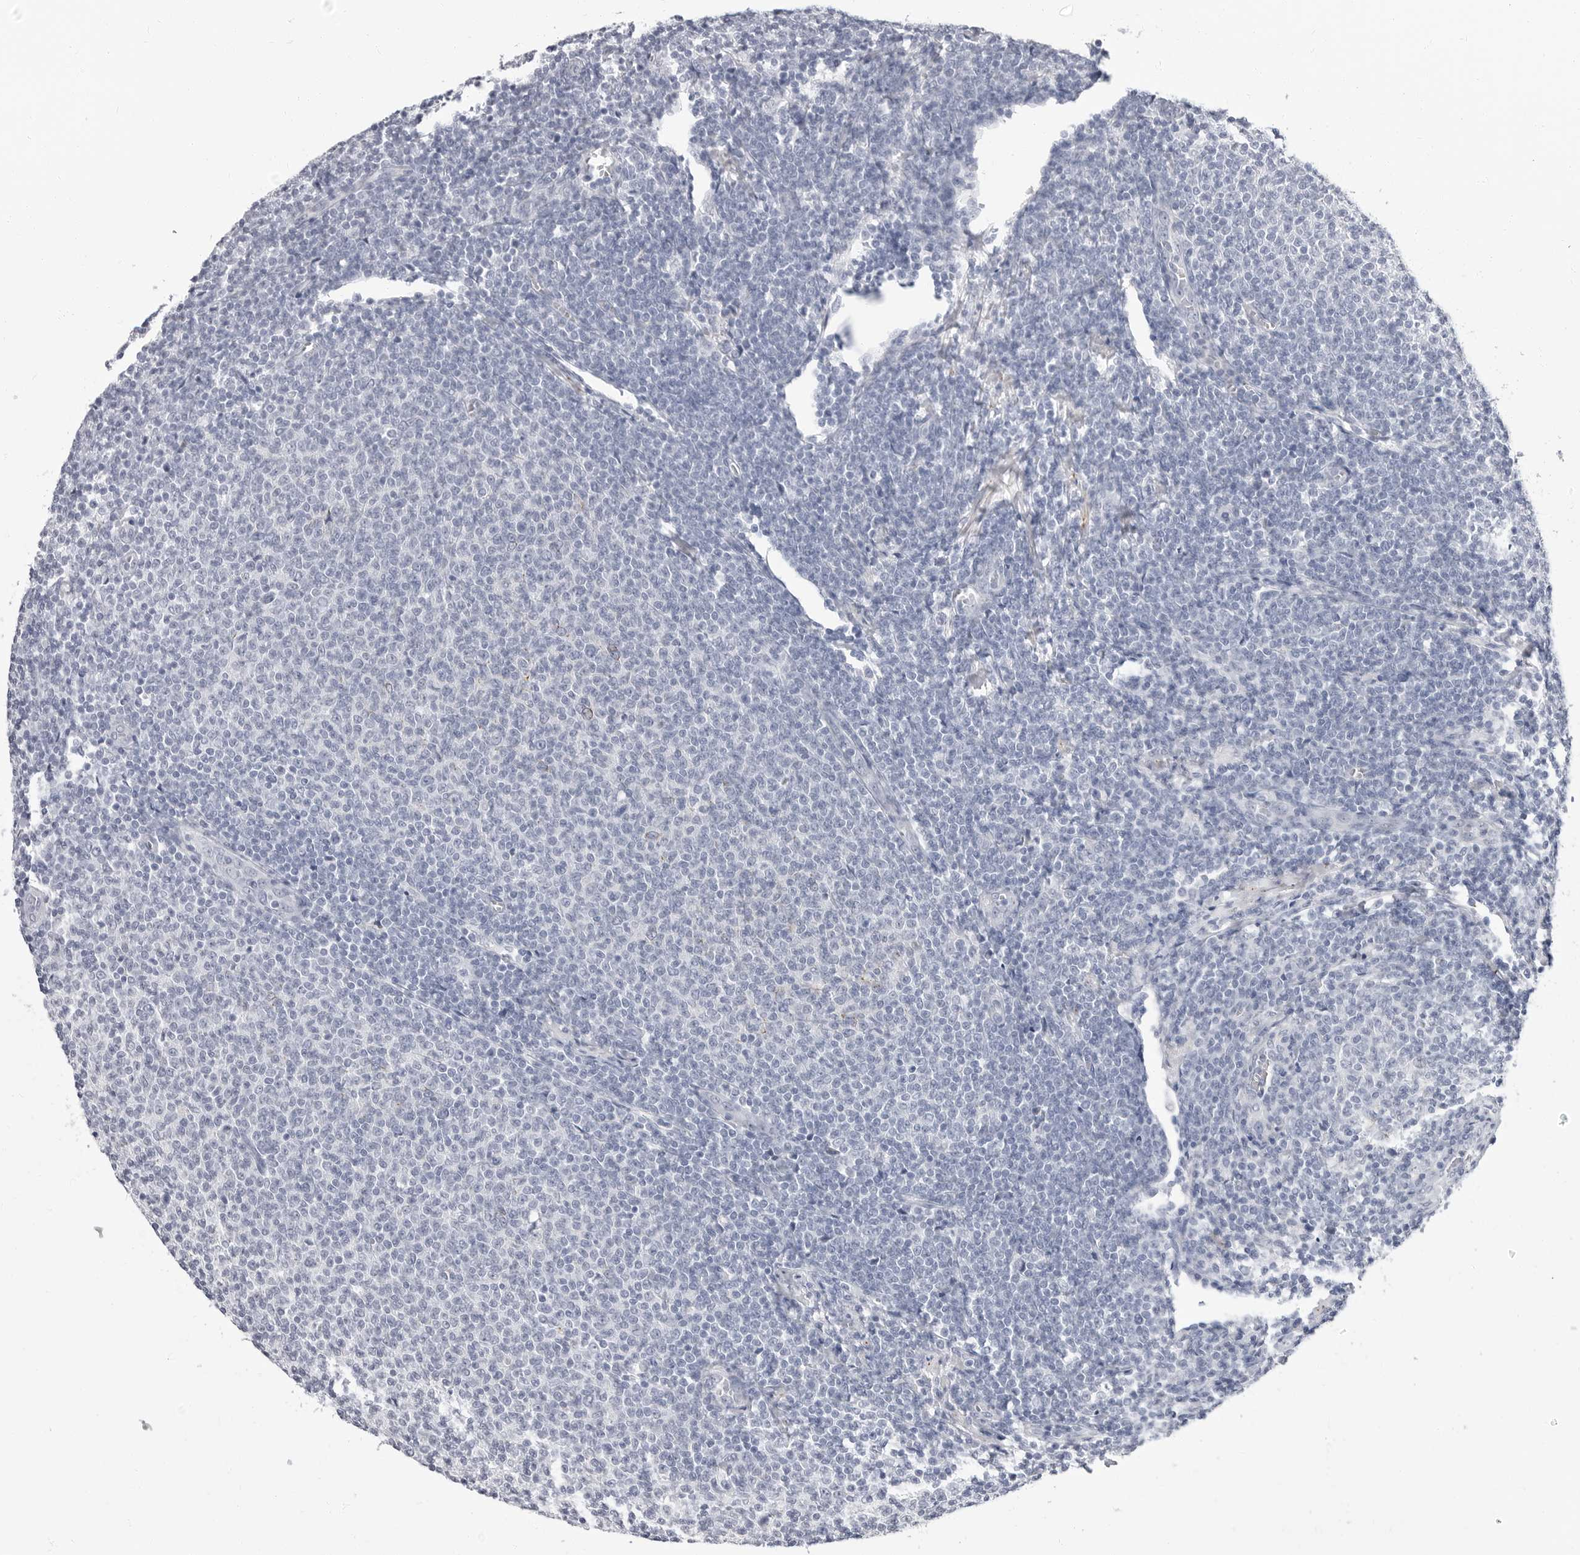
{"staining": {"intensity": "negative", "quantity": "none", "location": "none"}, "tissue": "lymphoma", "cell_type": "Tumor cells", "image_type": "cancer", "snomed": [{"axis": "morphology", "description": "Malignant lymphoma, non-Hodgkin's type, Low grade"}, {"axis": "topography", "description": "Lymph node"}], "caption": "Protein analysis of malignant lymphoma, non-Hodgkin's type (low-grade) reveals no significant positivity in tumor cells. (Immunohistochemistry, brightfield microscopy, high magnification).", "gene": "ERICH3", "patient": {"sex": "male", "age": 66}}